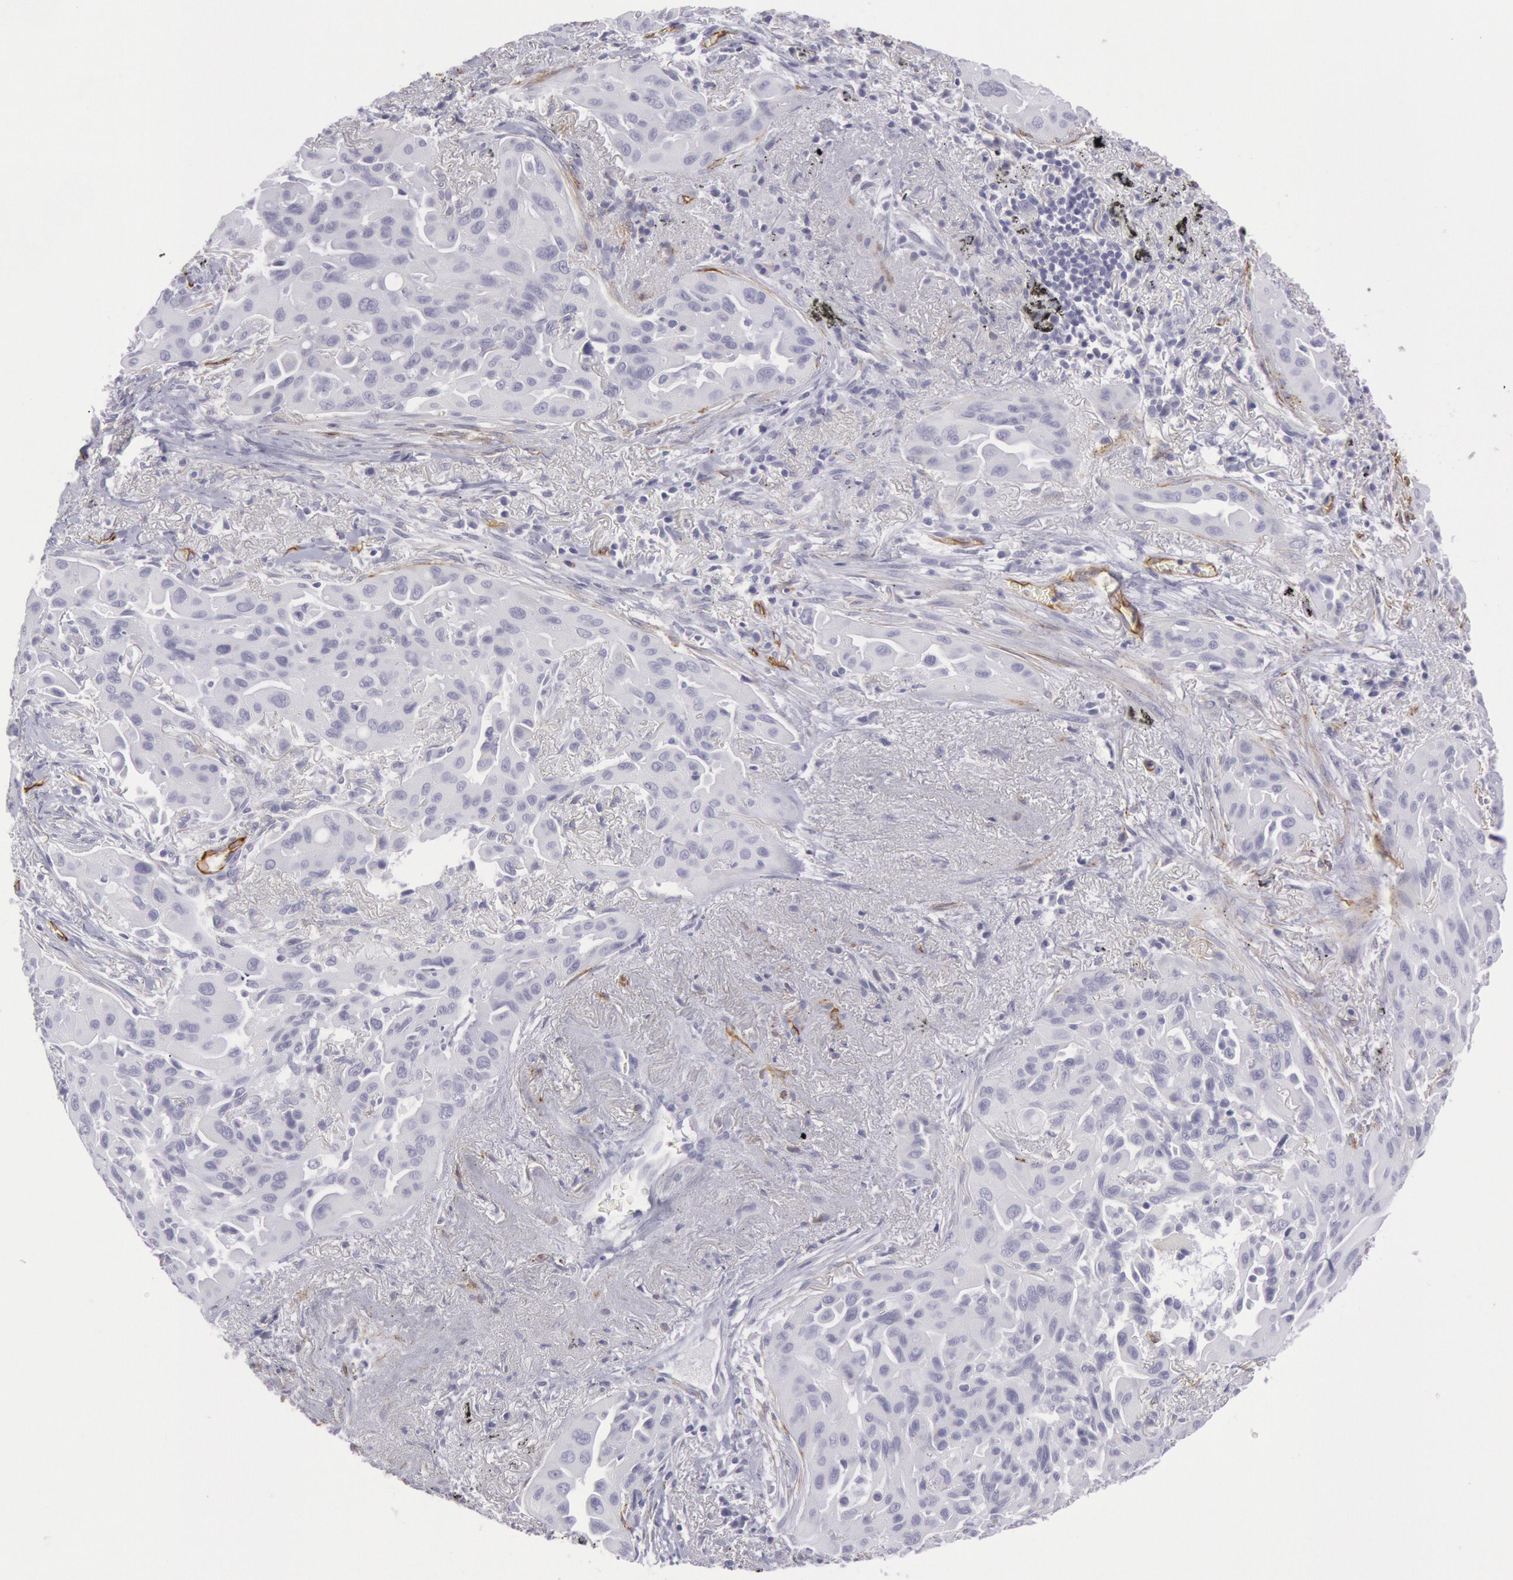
{"staining": {"intensity": "negative", "quantity": "none", "location": "none"}, "tissue": "lung cancer", "cell_type": "Tumor cells", "image_type": "cancer", "snomed": [{"axis": "morphology", "description": "Adenocarcinoma, NOS"}, {"axis": "topography", "description": "Lung"}], "caption": "The image reveals no staining of tumor cells in lung cancer (adenocarcinoma).", "gene": "CDH13", "patient": {"sex": "male", "age": 68}}